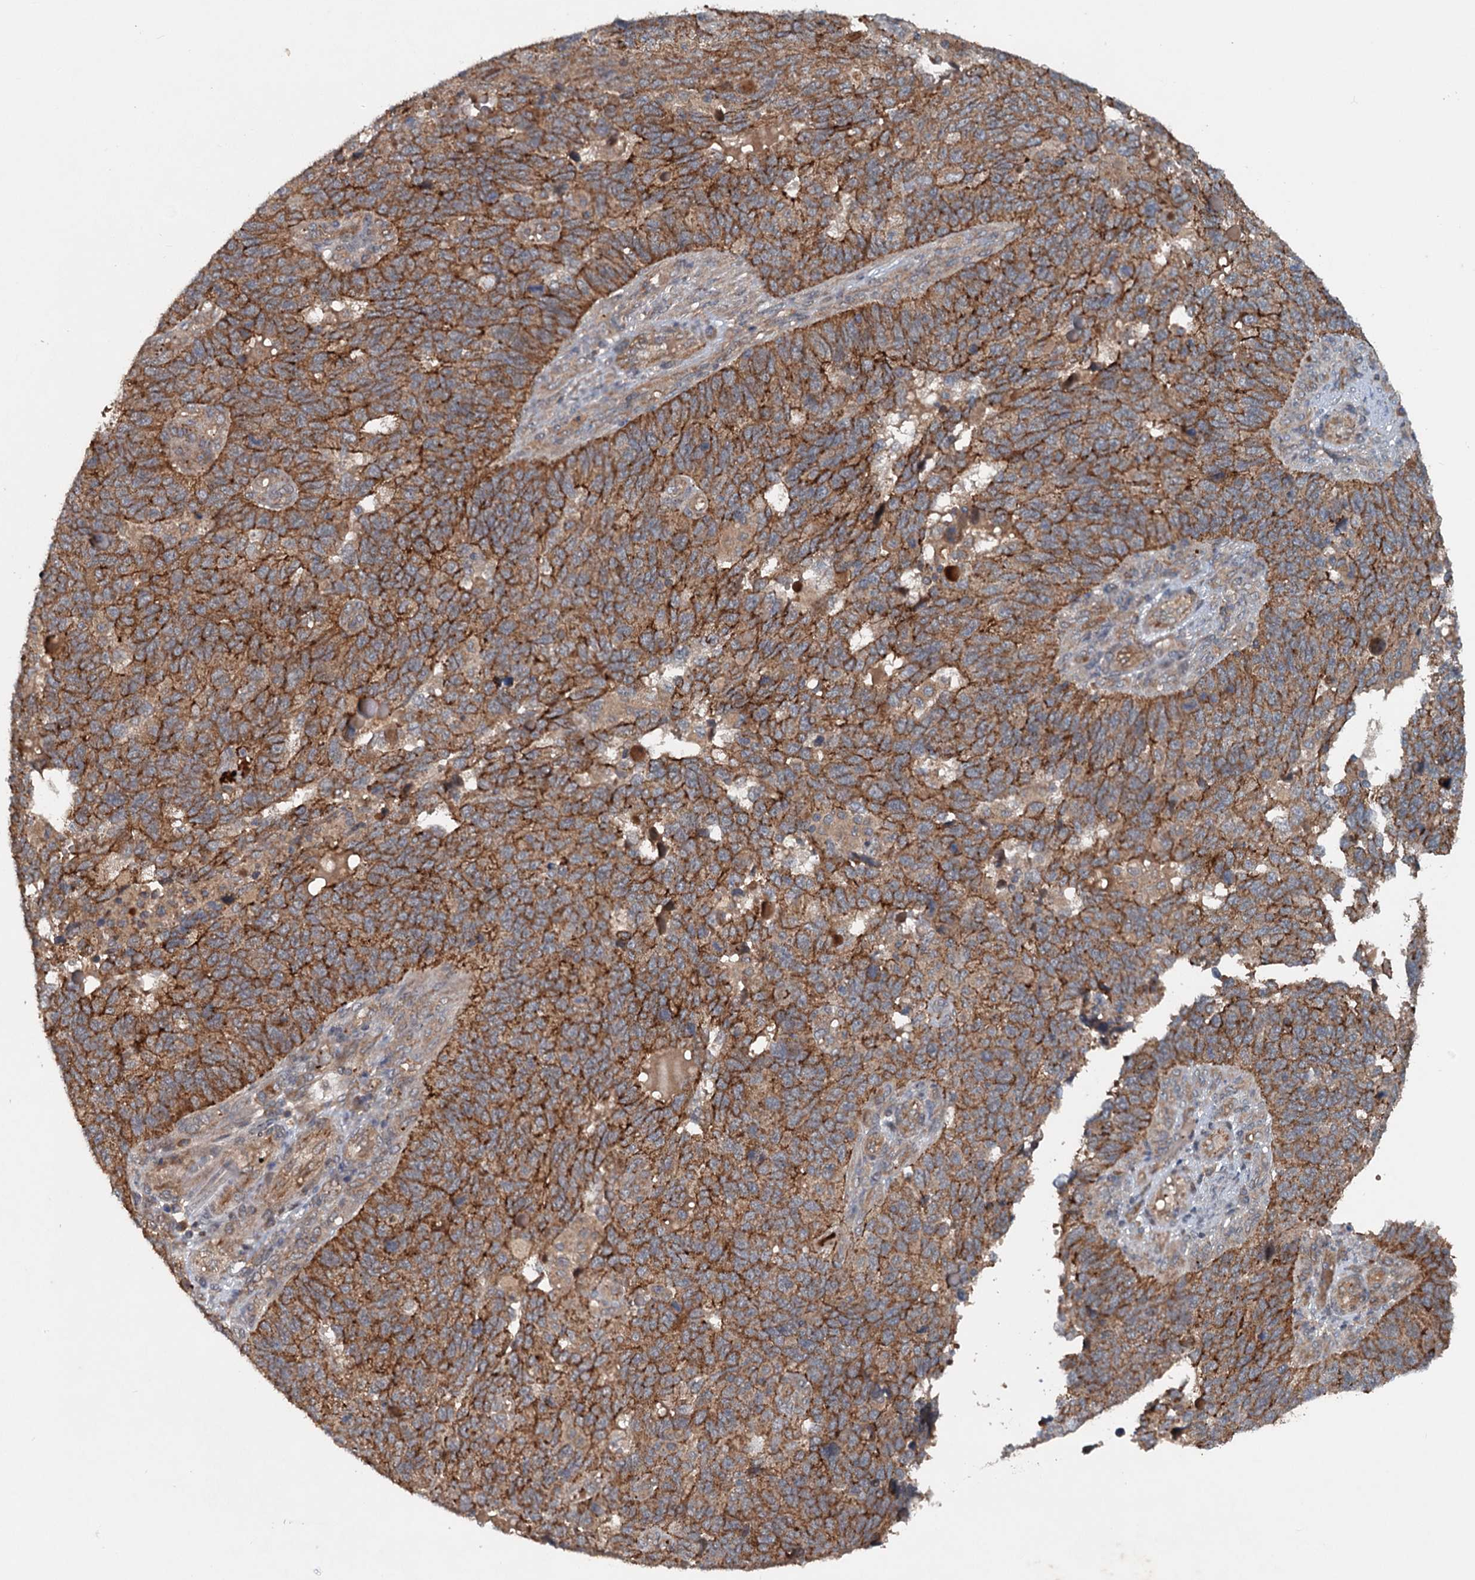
{"staining": {"intensity": "strong", "quantity": ">75%", "location": "cytoplasmic/membranous"}, "tissue": "endometrial cancer", "cell_type": "Tumor cells", "image_type": "cancer", "snomed": [{"axis": "morphology", "description": "Adenocarcinoma, NOS"}, {"axis": "topography", "description": "Endometrium"}], "caption": "DAB immunohistochemical staining of human adenocarcinoma (endometrial) demonstrates strong cytoplasmic/membranous protein expression in approximately >75% of tumor cells.", "gene": "N4BP2L2", "patient": {"sex": "female", "age": 66}}